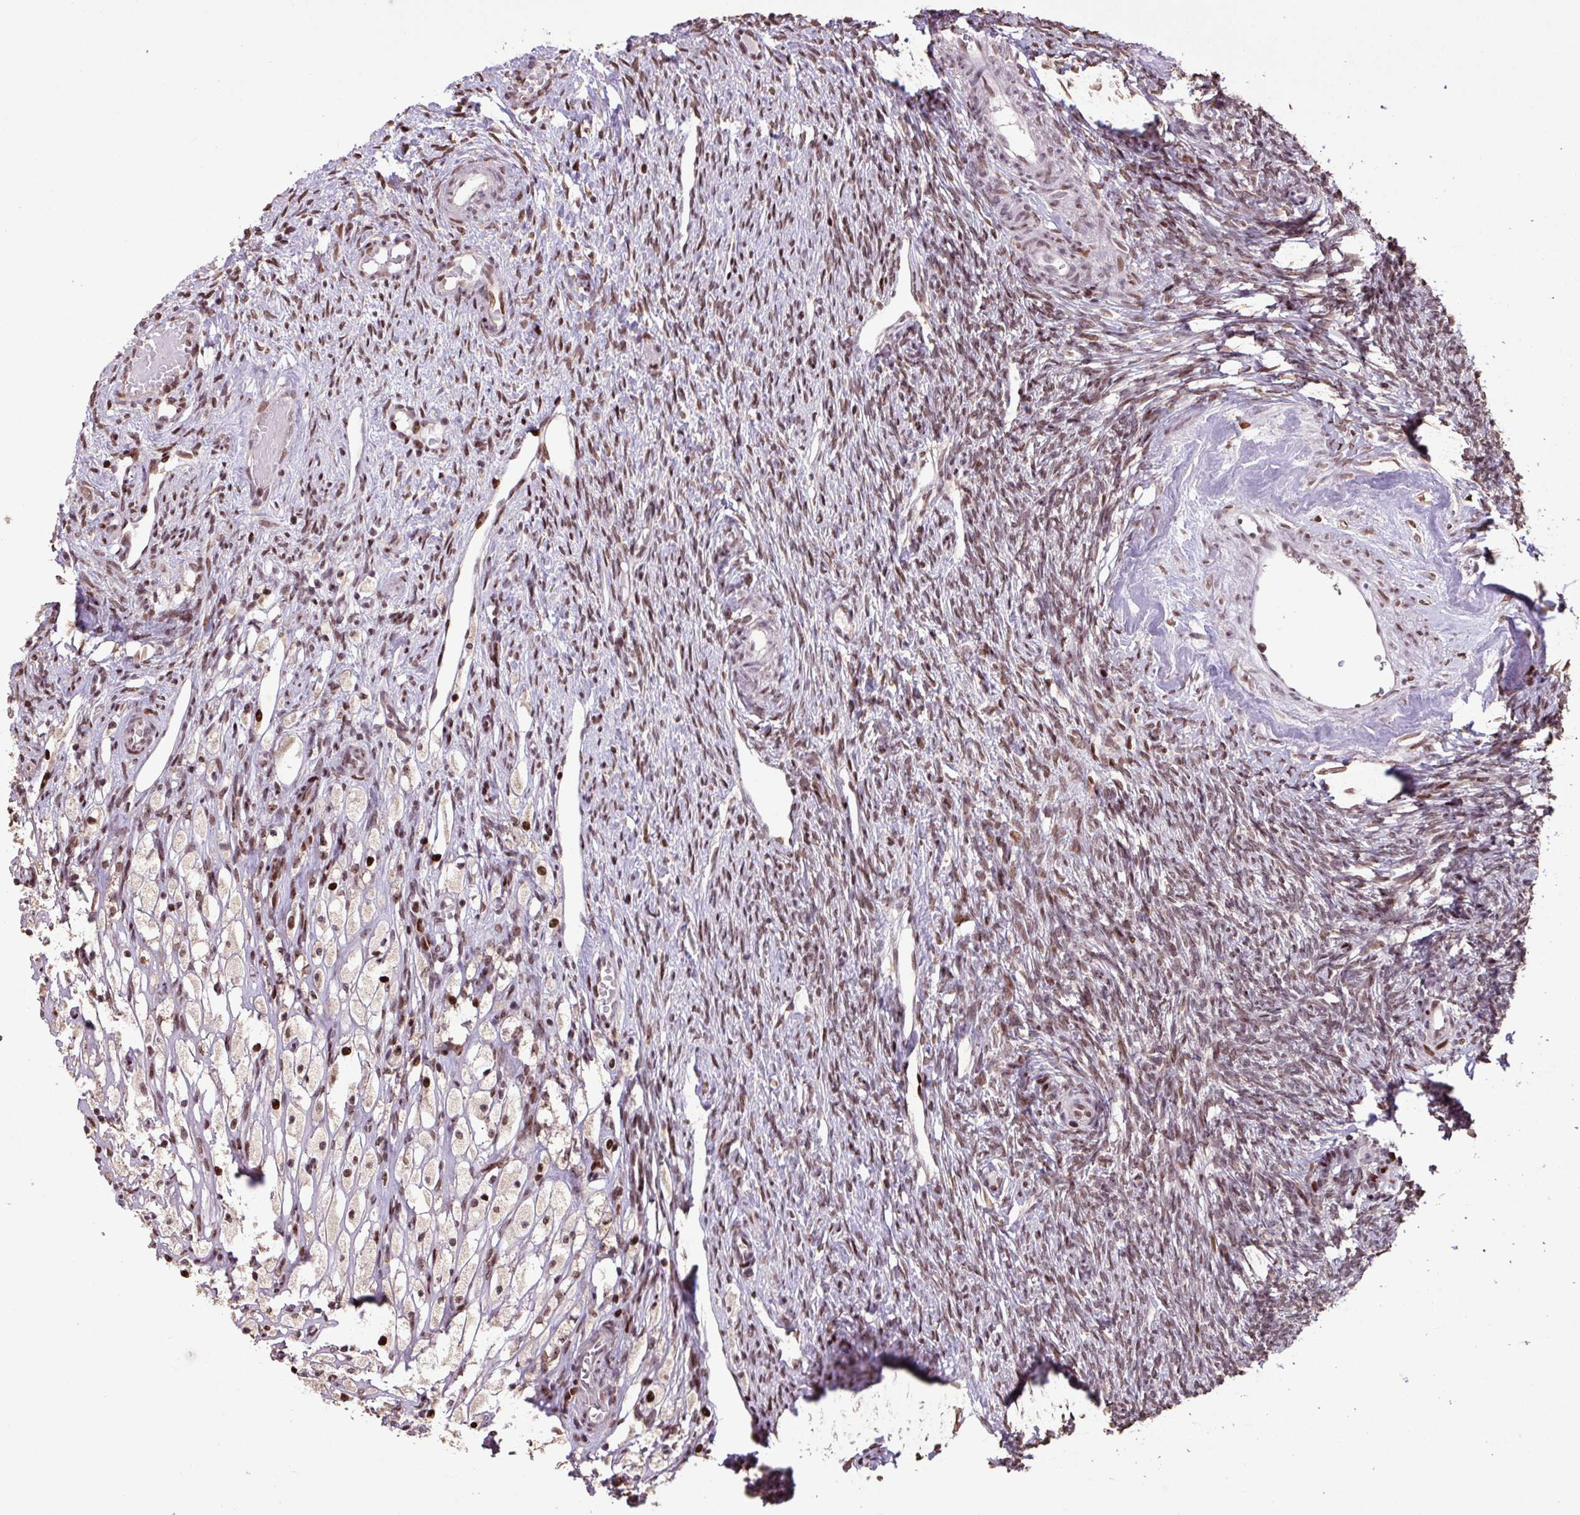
{"staining": {"intensity": "moderate", "quantity": ">75%", "location": "cytoplasmic/membranous,nuclear"}, "tissue": "ovary", "cell_type": "Follicle cells", "image_type": "normal", "snomed": [{"axis": "morphology", "description": "Normal tissue, NOS"}, {"axis": "topography", "description": "Ovary"}], "caption": "Ovary was stained to show a protein in brown. There is medium levels of moderate cytoplasmic/membranous,nuclear expression in about >75% of follicle cells.", "gene": "ZNF709", "patient": {"sex": "female", "age": 51}}